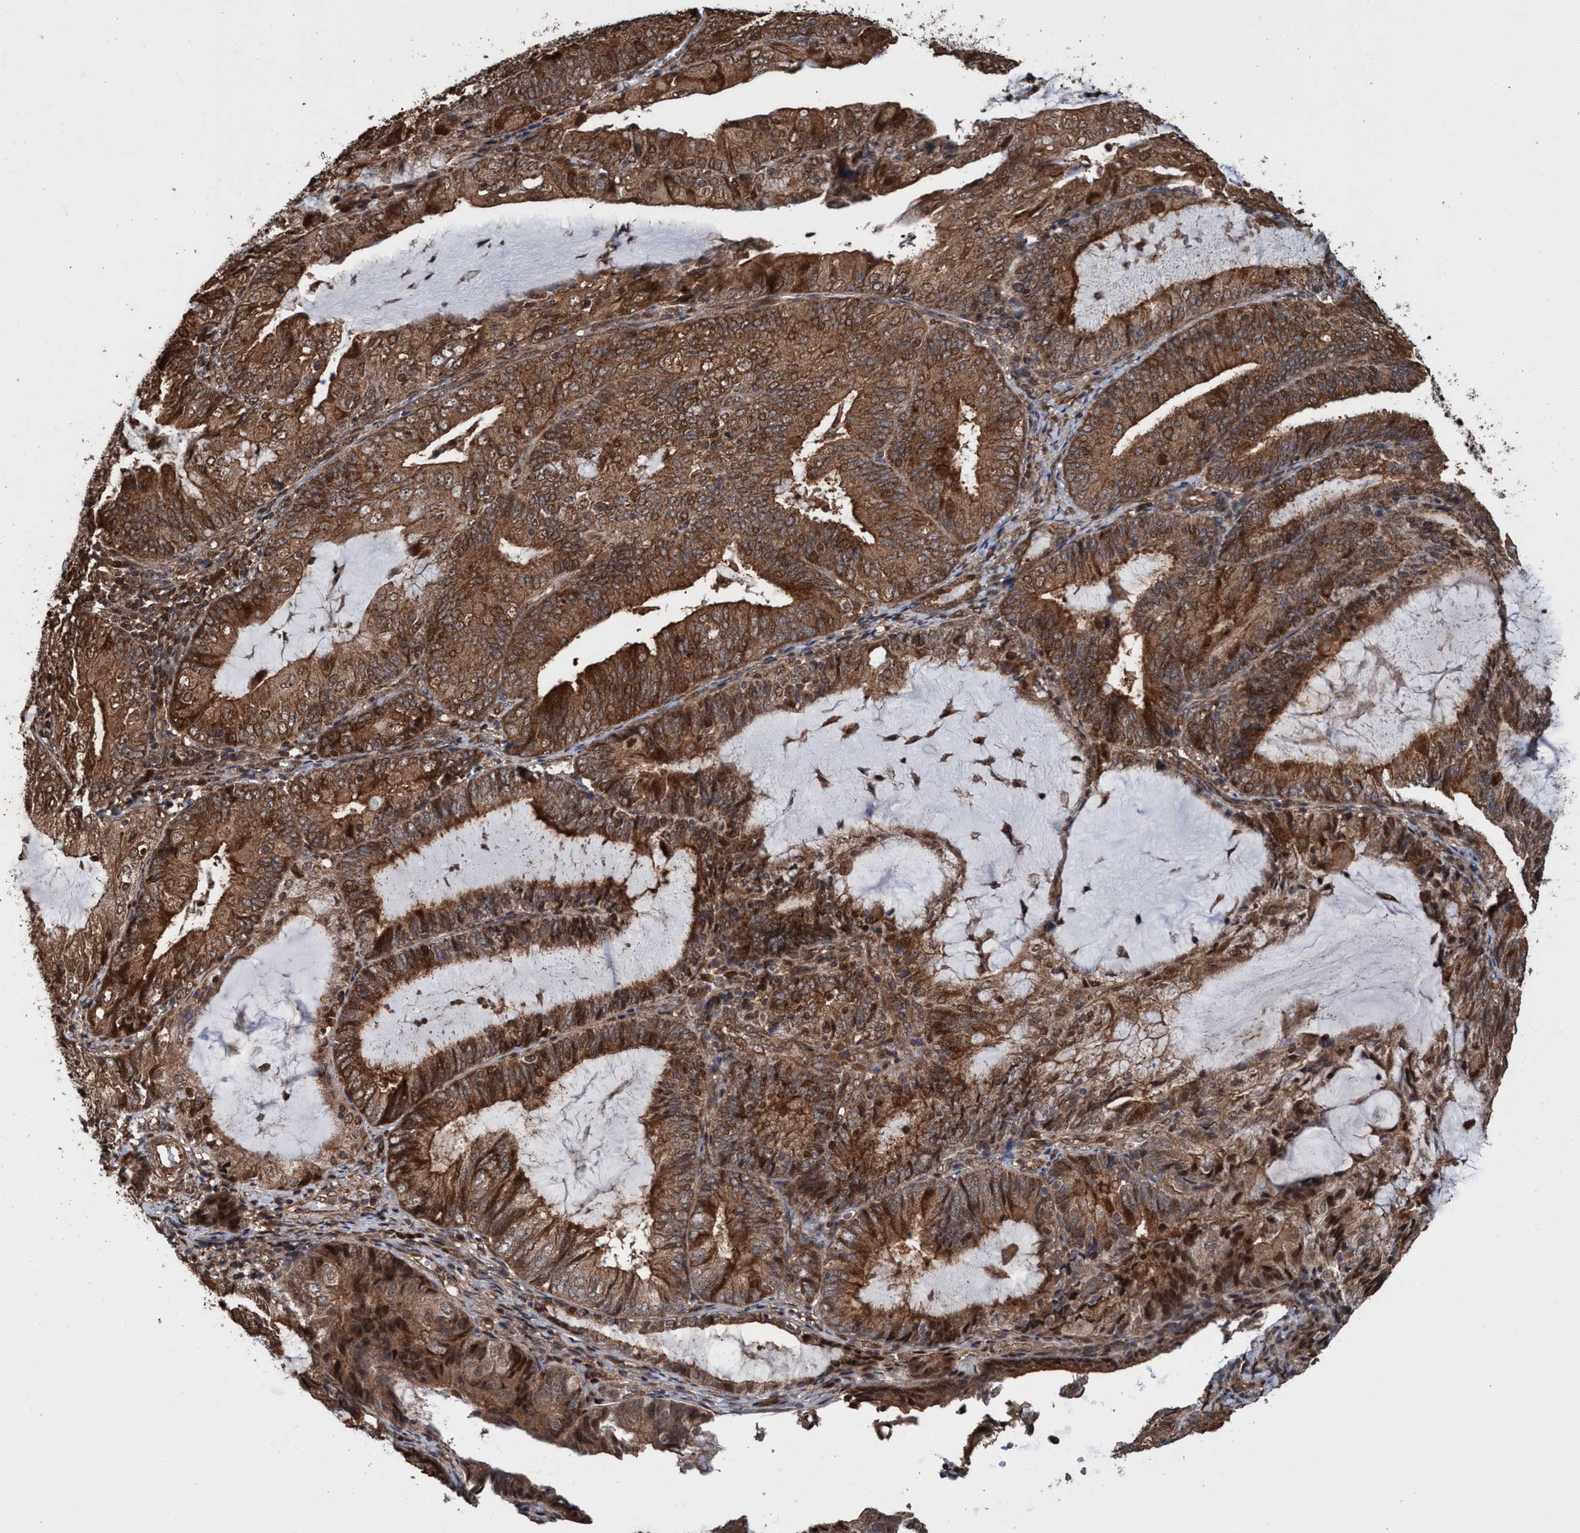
{"staining": {"intensity": "moderate", "quantity": ">75%", "location": "cytoplasmic/membranous,nuclear"}, "tissue": "endometrial cancer", "cell_type": "Tumor cells", "image_type": "cancer", "snomed": [{"axis": "morphology", "description": "Adenocarcinoma, NOS"}, {"axis": "topography", "description": "Endometrium"}], "caption": "Approximately >75% of tumor cells in adenocarcinoma (endometrial) exhibit moderate cytoplasmic/membranous and nuclear protein expression as visualized by brown immunohistochemical staining.", "gene": "TRPC7", "patient": {"sex": "female", "age": 81}}